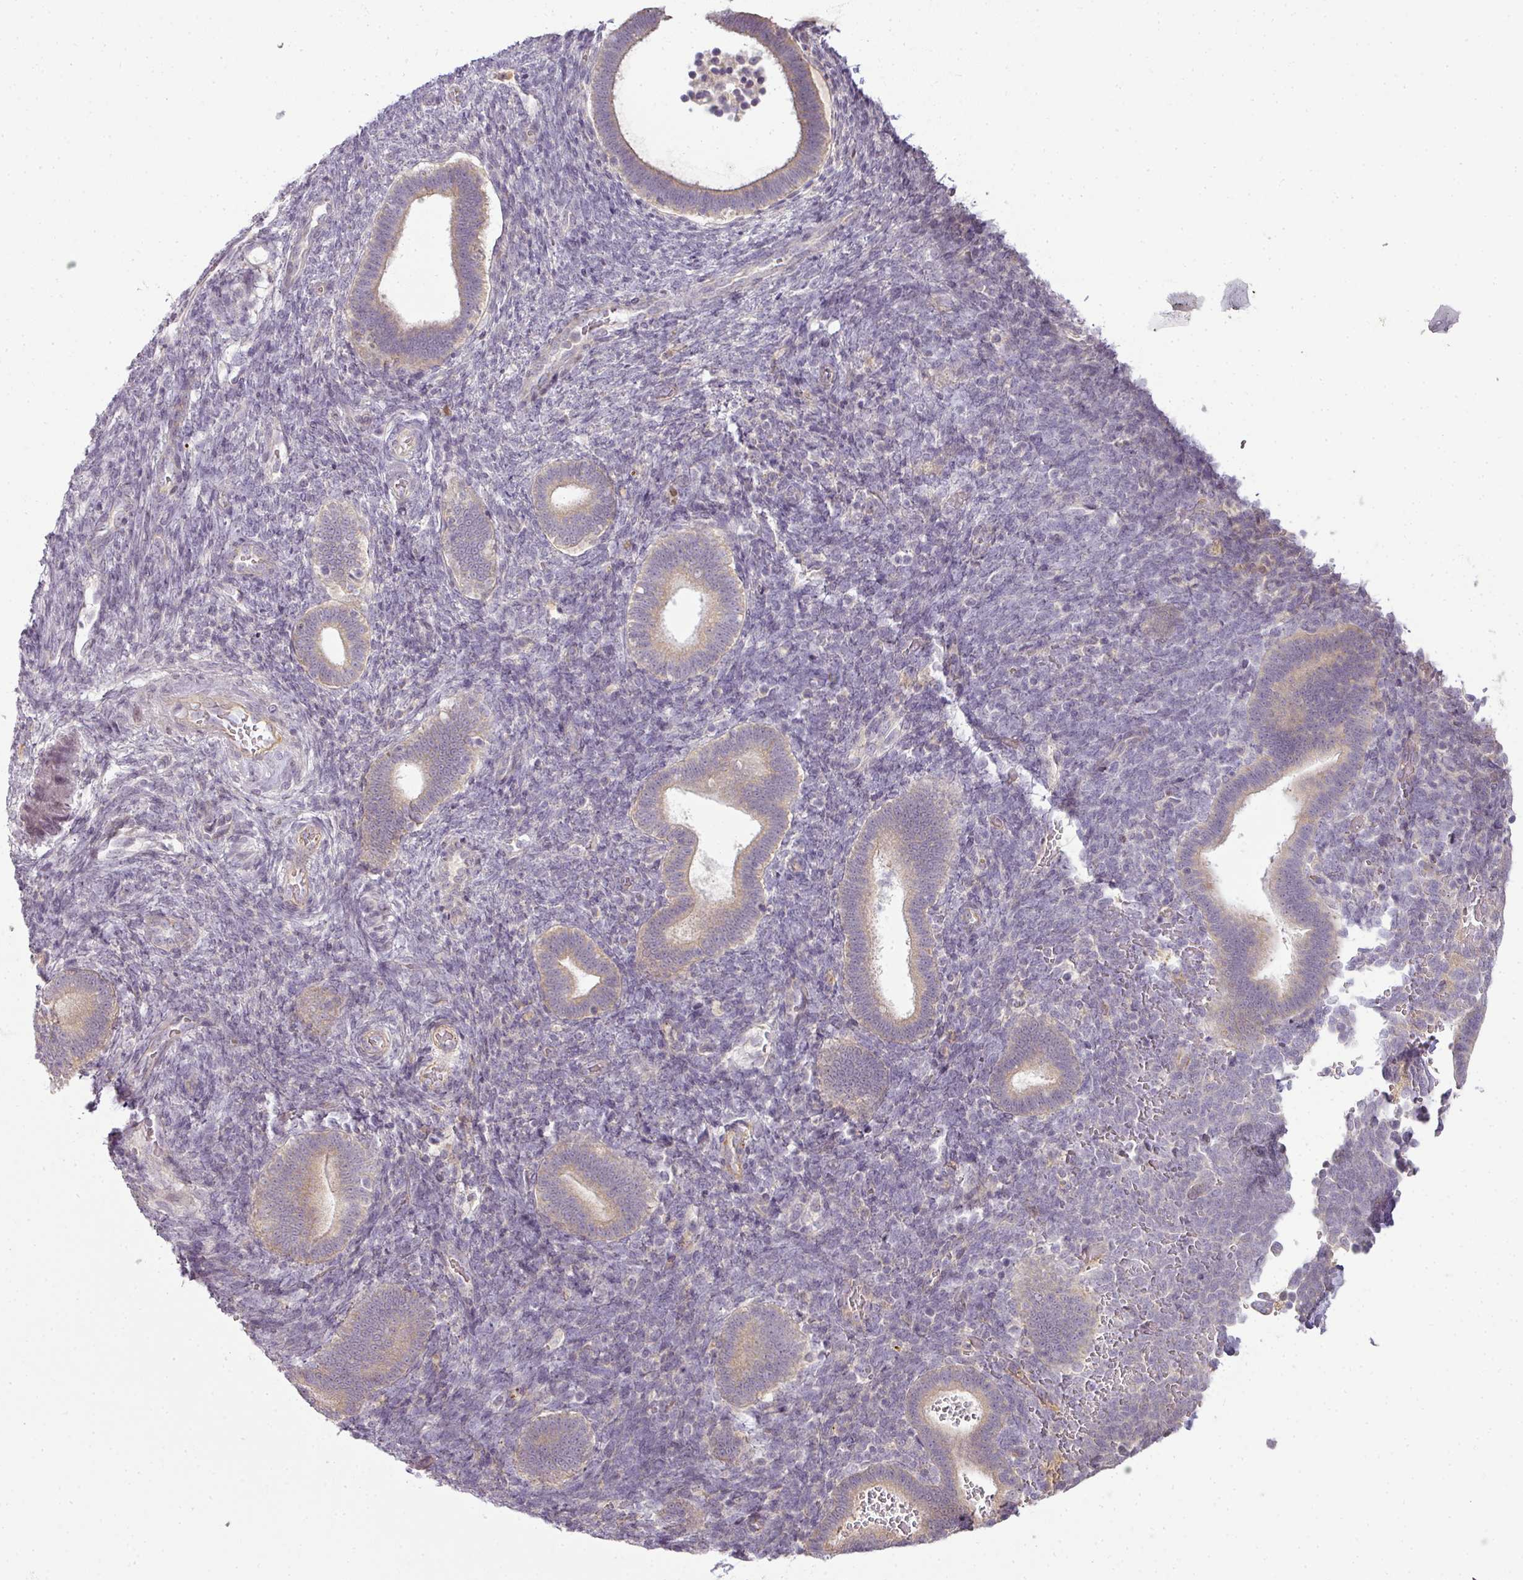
{"staining": {"intensity": "negative", "quantity": "none", "location": "none"}, "tissue": "endometrium", "cell_type": "Cells in endometrial stroma", "image_type": "normal", "snomed": [{"axis": "morphology", "description": "Normal tissue, NOS"}, {"axis": "topography", "description": "Endometrium"}], "caption": "Immunohistochemistry image of unremarkable endometrium: endometrium stained with DAB (3,3'-diaminobenzidine) displays no significant protein positivity in cells in endometrial stroma.", "gene": "LY75", "patient": {"sex": "female", "age": 34}}